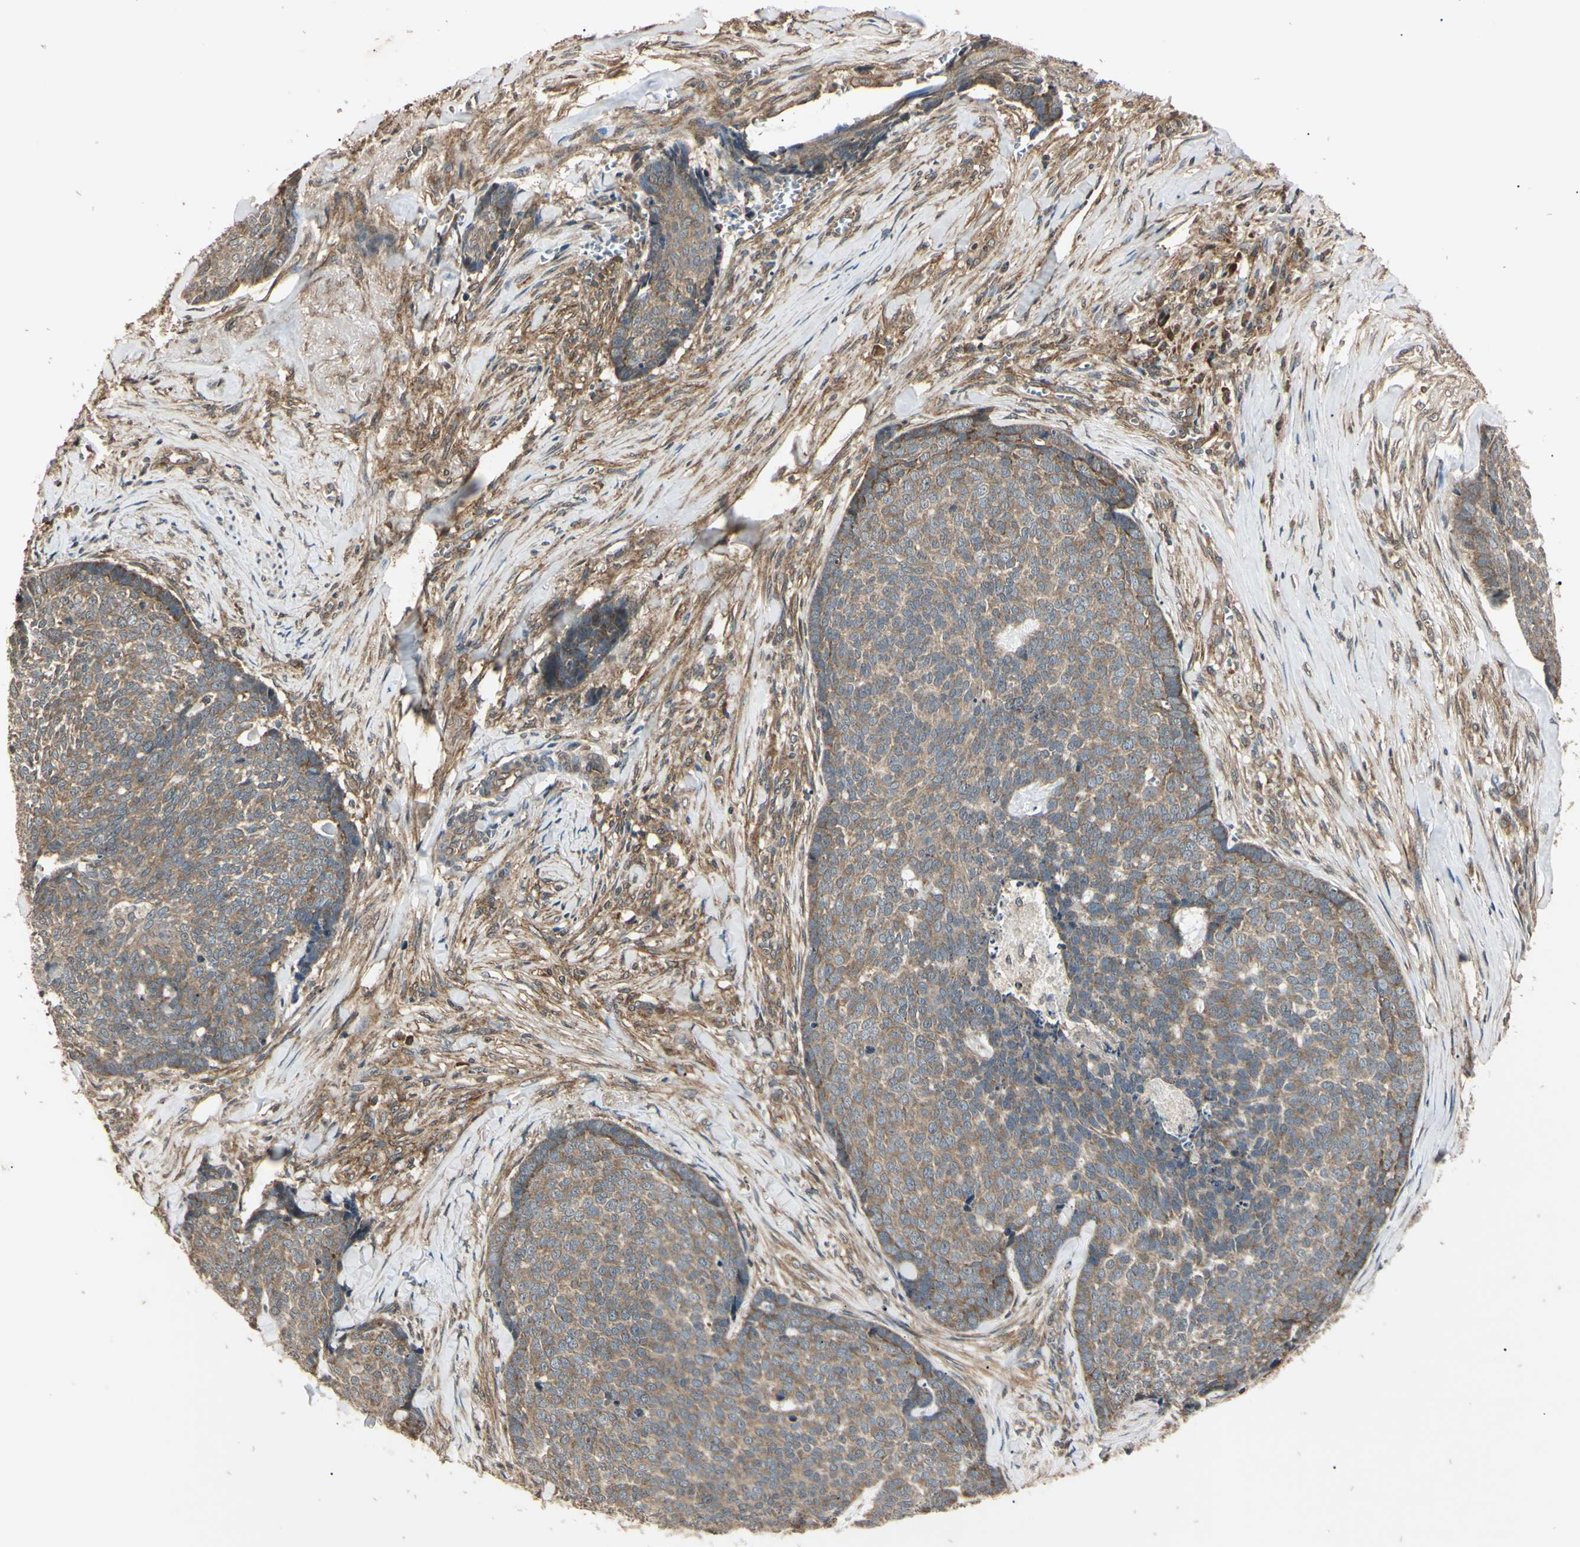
{"staining": {"intensity": "moderate", "quantity": "25%-75%", "location": "cytoplasmic/membranous"}, "tissue": "skin cancer", "cell_type": "Tumor cells", "image_type": "cancer", "snomed": [{"axis": "morphology", "description": "Basal cell carcinoma"}, {"axis": "topography", "description": "Skin"}], "caption": "A brown stain labels moderate cytoplasmic/membranous staining of a protein in human basal cell carcinoma (skin) tumor cells.", "gene": "EPN1", "patient": {"sex": "male", "age": 84}}